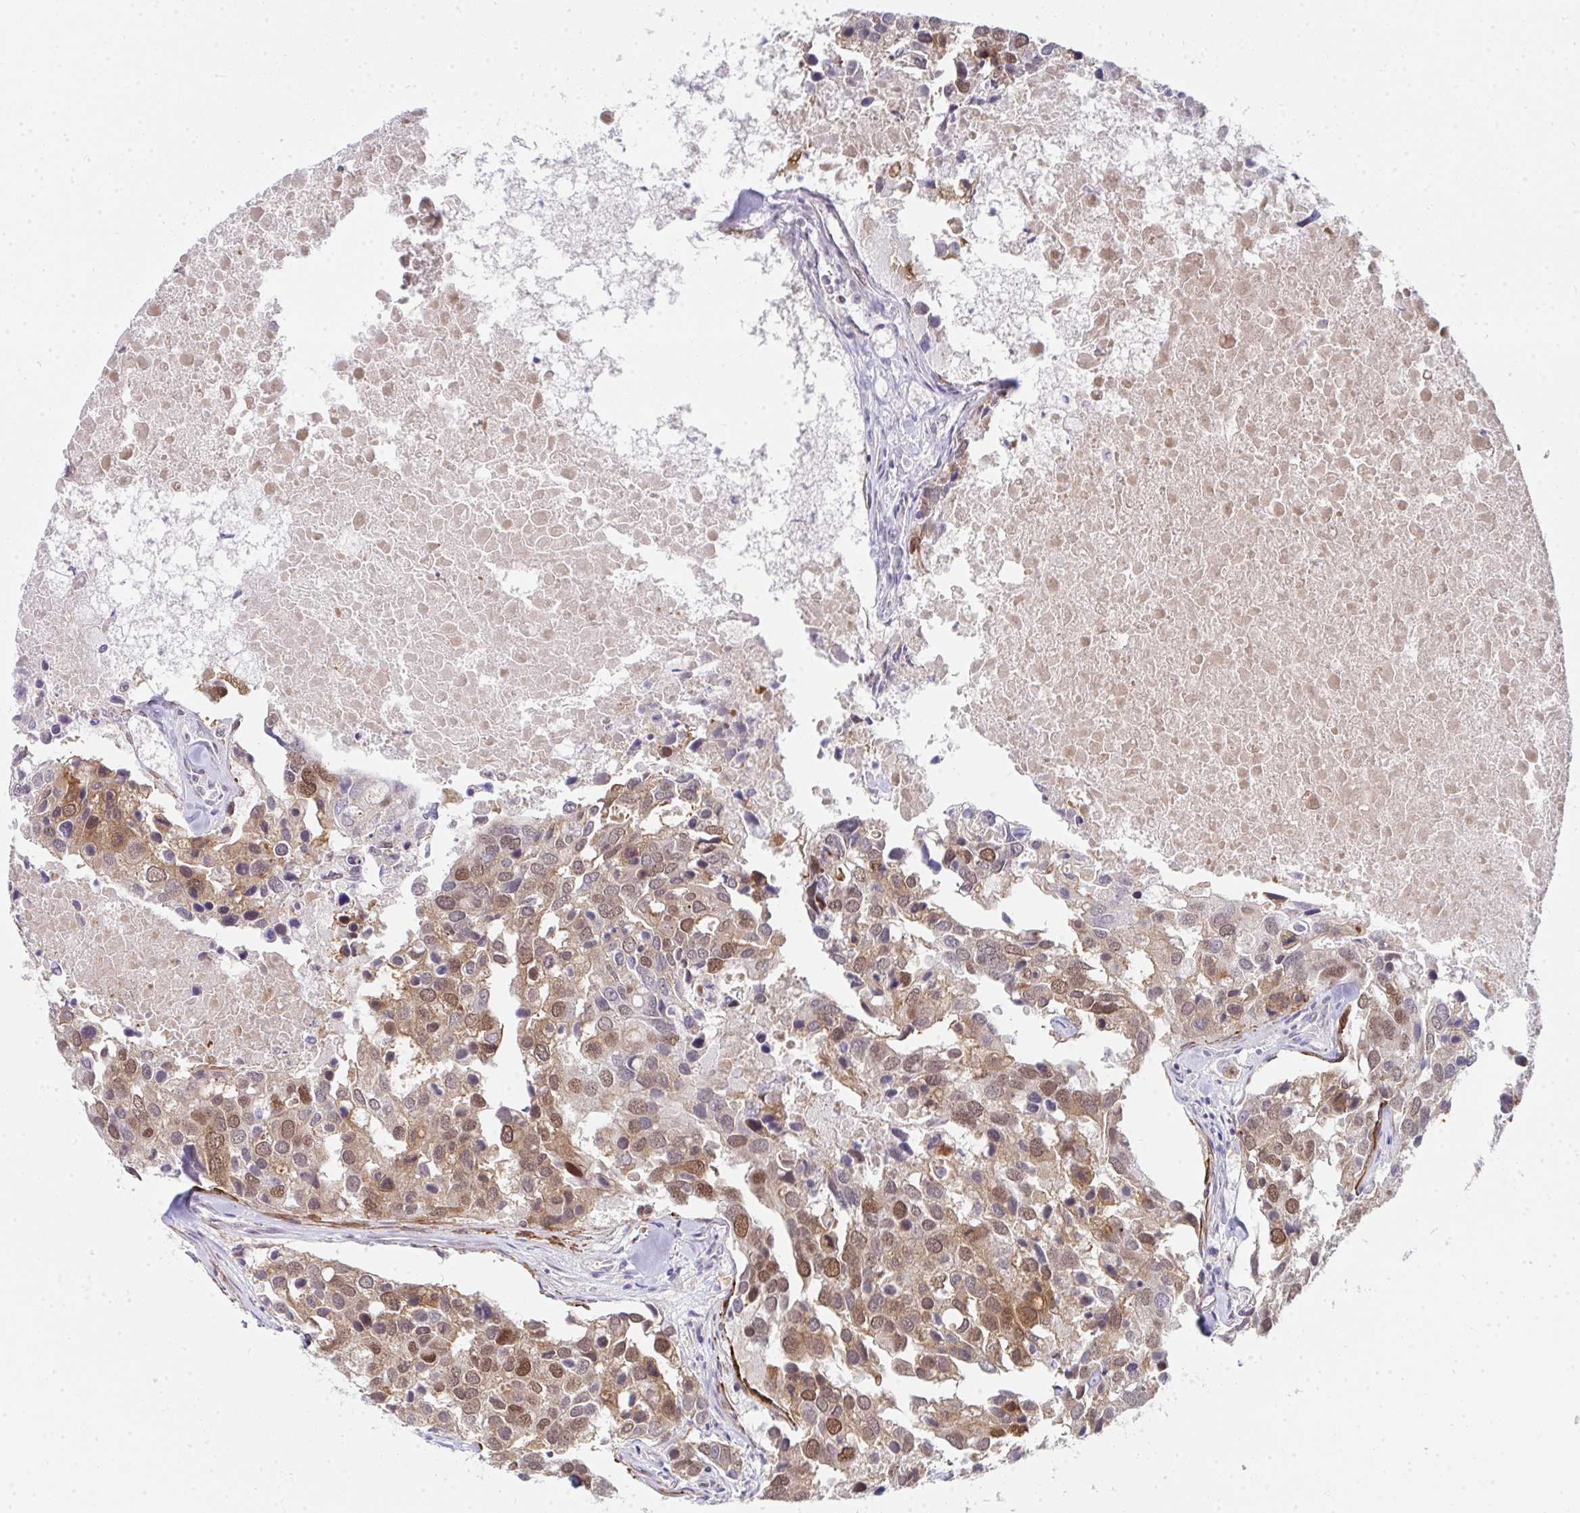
{"staining": {"intensity": "moderate", "quantity": ">75%", "location": "cytoplasmic/membranous,nuclear"}, "tissue": "breast cancer", "cell_type": "Tumor cells", "image_type": "cancer", "snomed": [{"axis": "morphology", "description": "Duct carcinoma"}, {"axis": "topography", "description": "Breast"}], "caption": "Immunohistochemistry (IHC) histopathology image of neoplastic tissue: breast infiltrating ductal carcinoma stained using IHC reveals medium levels of moderate protein expression localized specifically in the cytoplasmic/membranous and nuclear of tumor cells, appearing as a cytoplasmic/membranous and nuclear brown color.", "gene": "GINS2", "patient": {"sex": "female", "age": 83}}